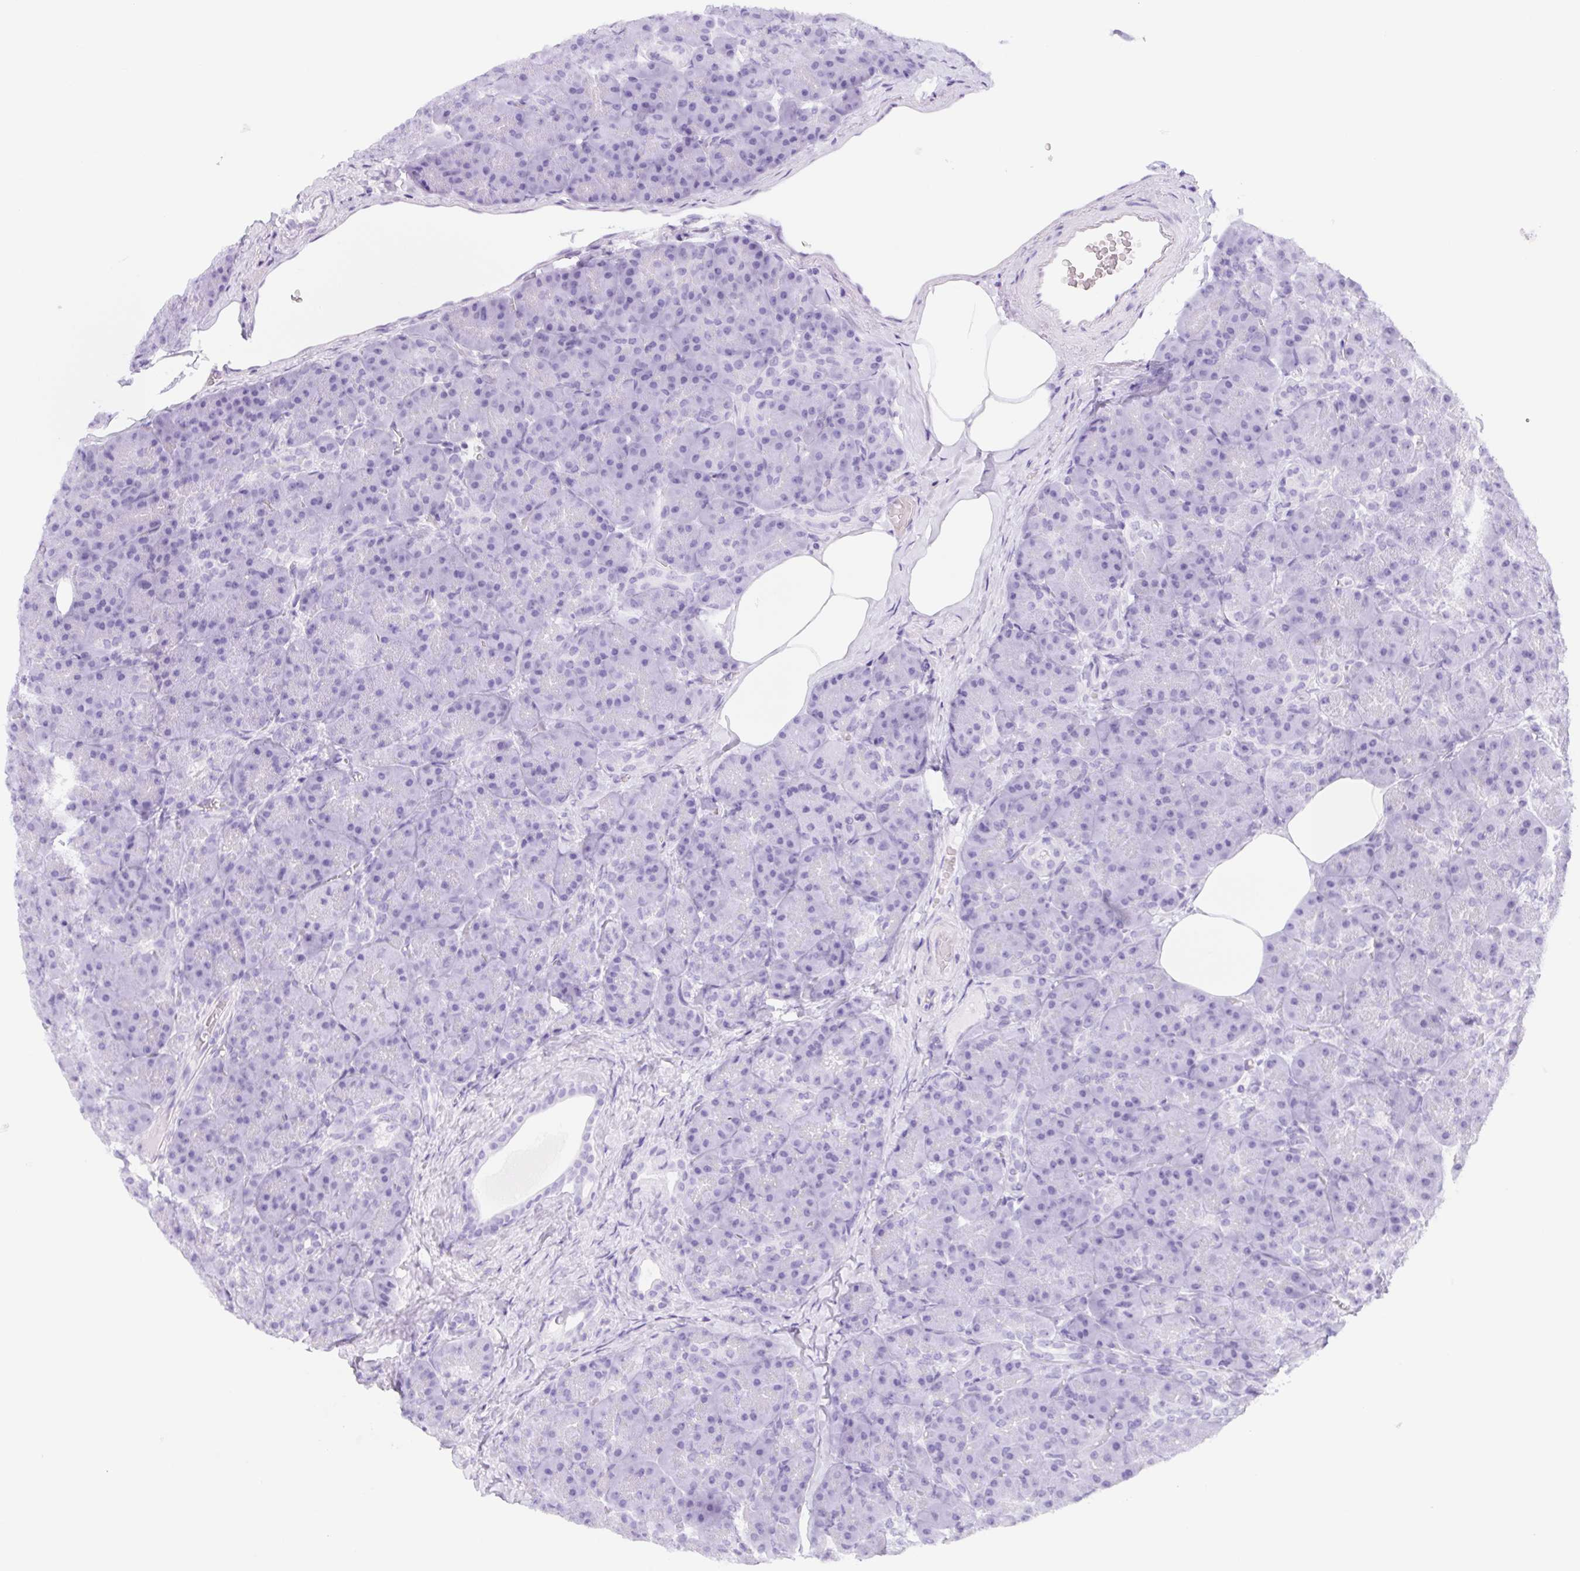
{"staining": {"intensity": "negative", "quantity": "none", "location": "none"}, "tissue": "pancreas", "cell_type": "Exocrine glandular cells", "image_type": "normal", "snomed": [{"axis": "morphology", "description": "Normal tissue, NOS"}, {"axis": "topography", "description": "Pancreas"}], "caption": "Immunohistochemical staining of benign pancreas shows no significant positivity in exocrine glandular cells. The staining was performed using DAB to visualize the protein expression in brown, while the nuclei were stained in blue with hematoxylin (Magnification: 20x).", "gene": "CYP21A2", "patient": {"sex": "male", "age": 57}}